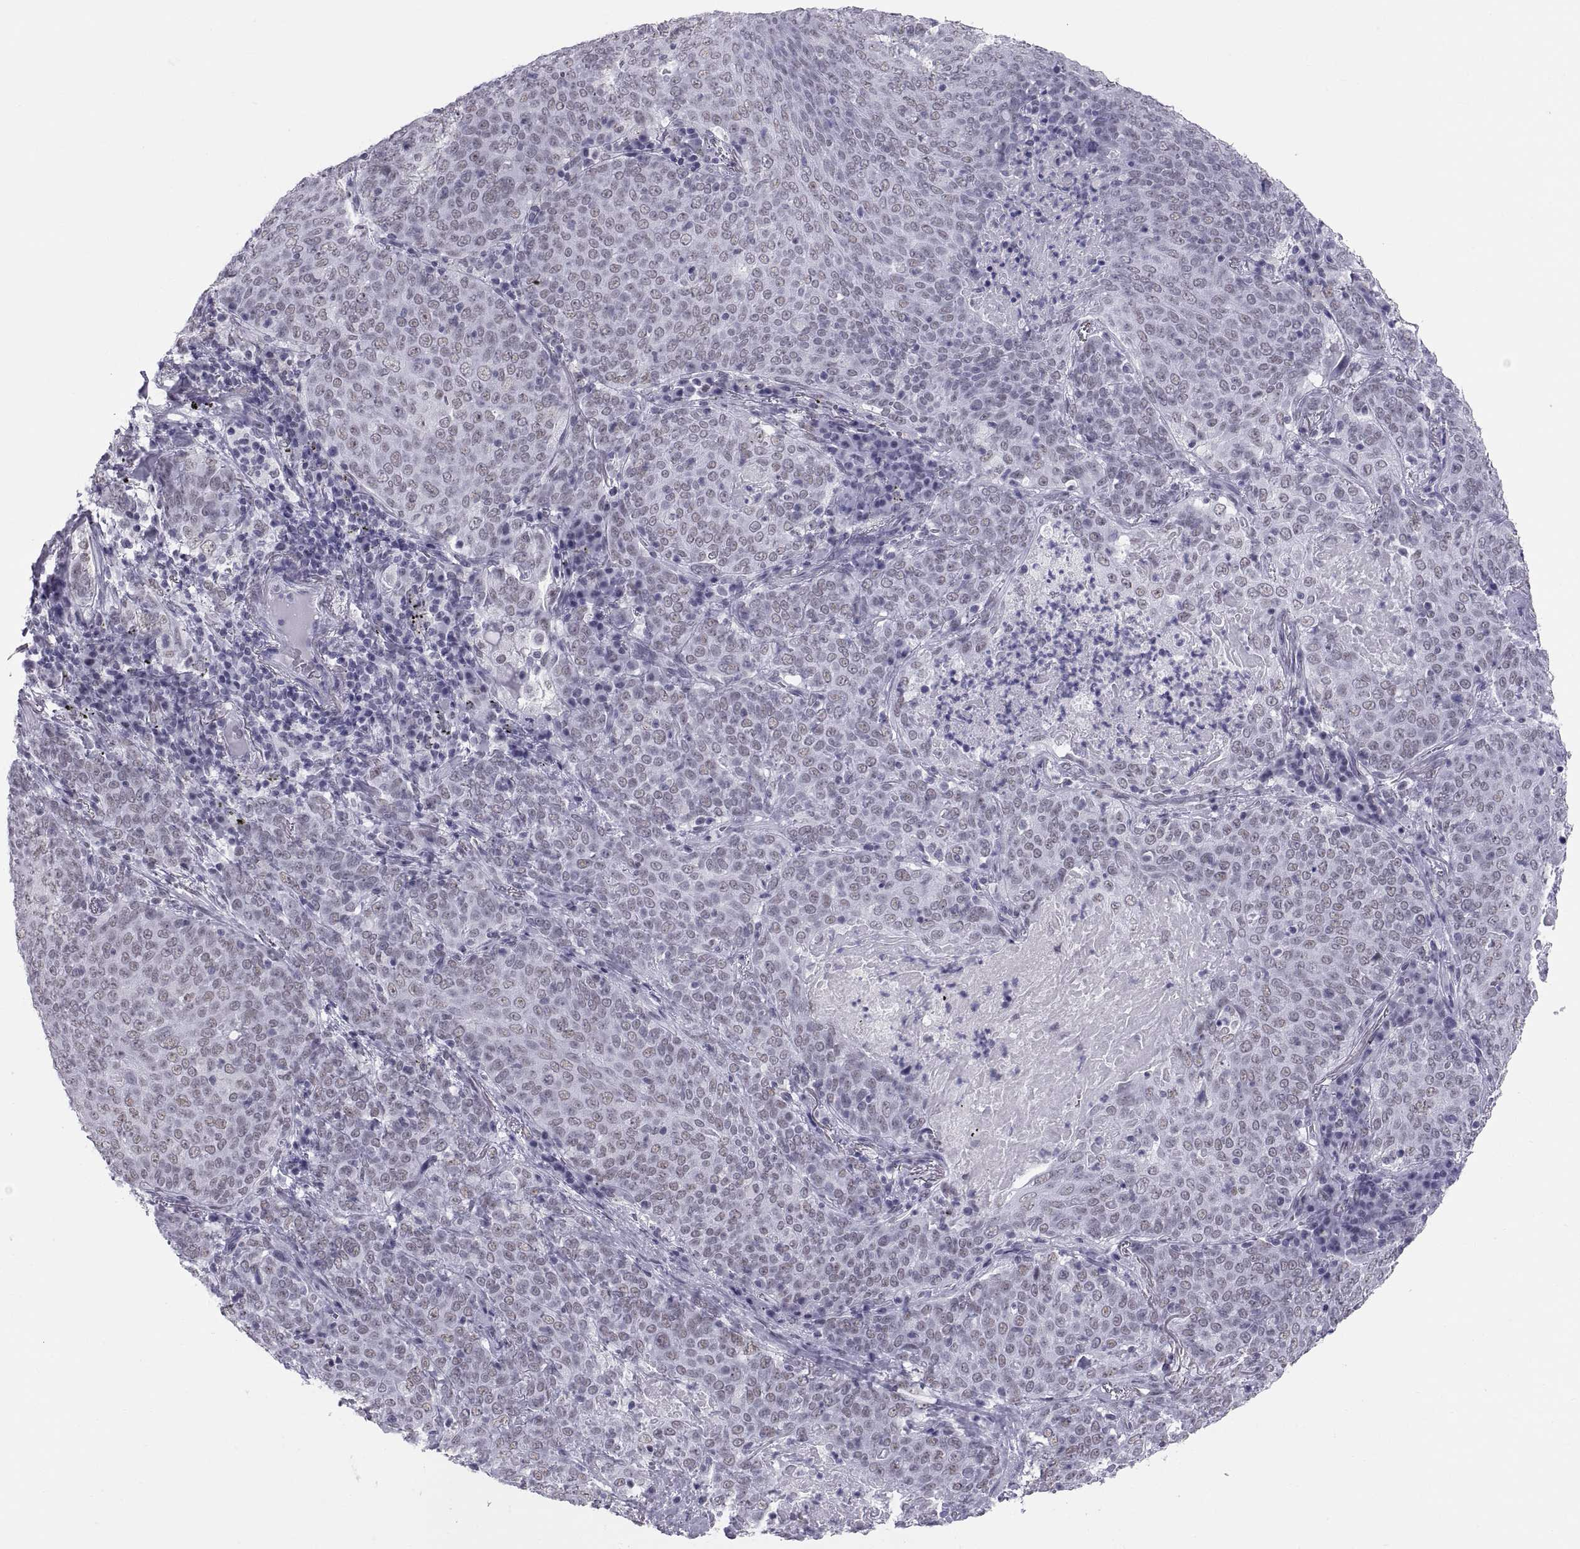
{"staining": {"intensity": "weak", "quantity": "25%-75%", "location": "nuclear"}, "tissue": "lung cancer", "cell_type": "Tumor cells", "image_type": "cancer", "snomed": [{"axis": "morphology", "description": "Squamous cell carcinoma, NOS"}, {"axis": "topography", "description": "Lung"}], "caption": "Human lung cancer (squamous cell carcinoma) stained with a brown dye exhibits weak nuclear positive expression in about 25%-75% of tumor cells.", "gene": "NEUROD6", "patient": {"sex": "male", "age": 82}}